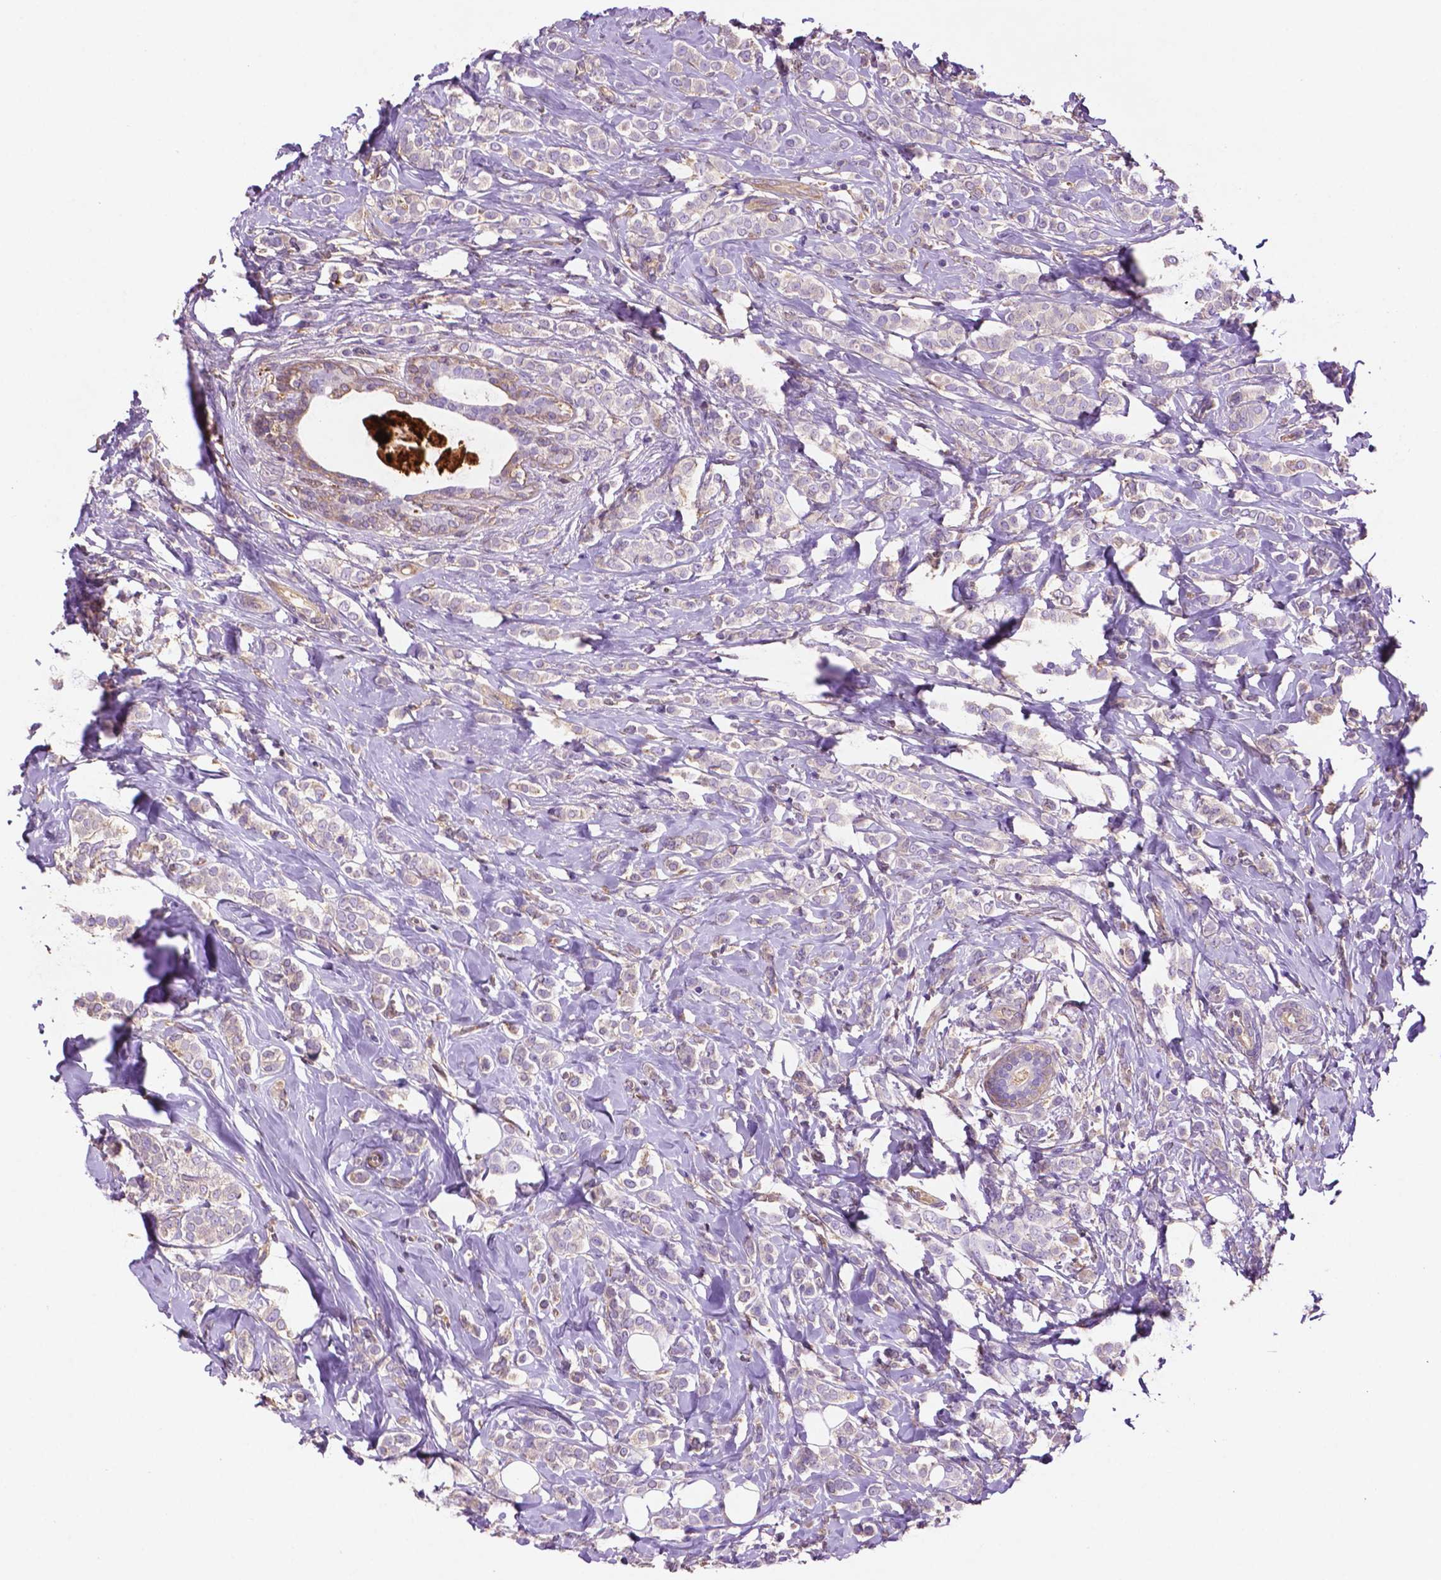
{"staining": {"intensity": "negative", "quantity": "none", "location": "none"}, "tissue": "breast cancer", "cell_type": "Tumor cells", "image_type": "cancer", "snomed": [{"axis": "morphology", "description": "Lobular carcinoma"}, {"axis": "topography", "description": "Breast"}], "caption": "The histopathology image exhibits no significant staining in tumor cells of breast cancer.", "gene": "GDPD5", "patient": {"sex": "female", "age": 49}}